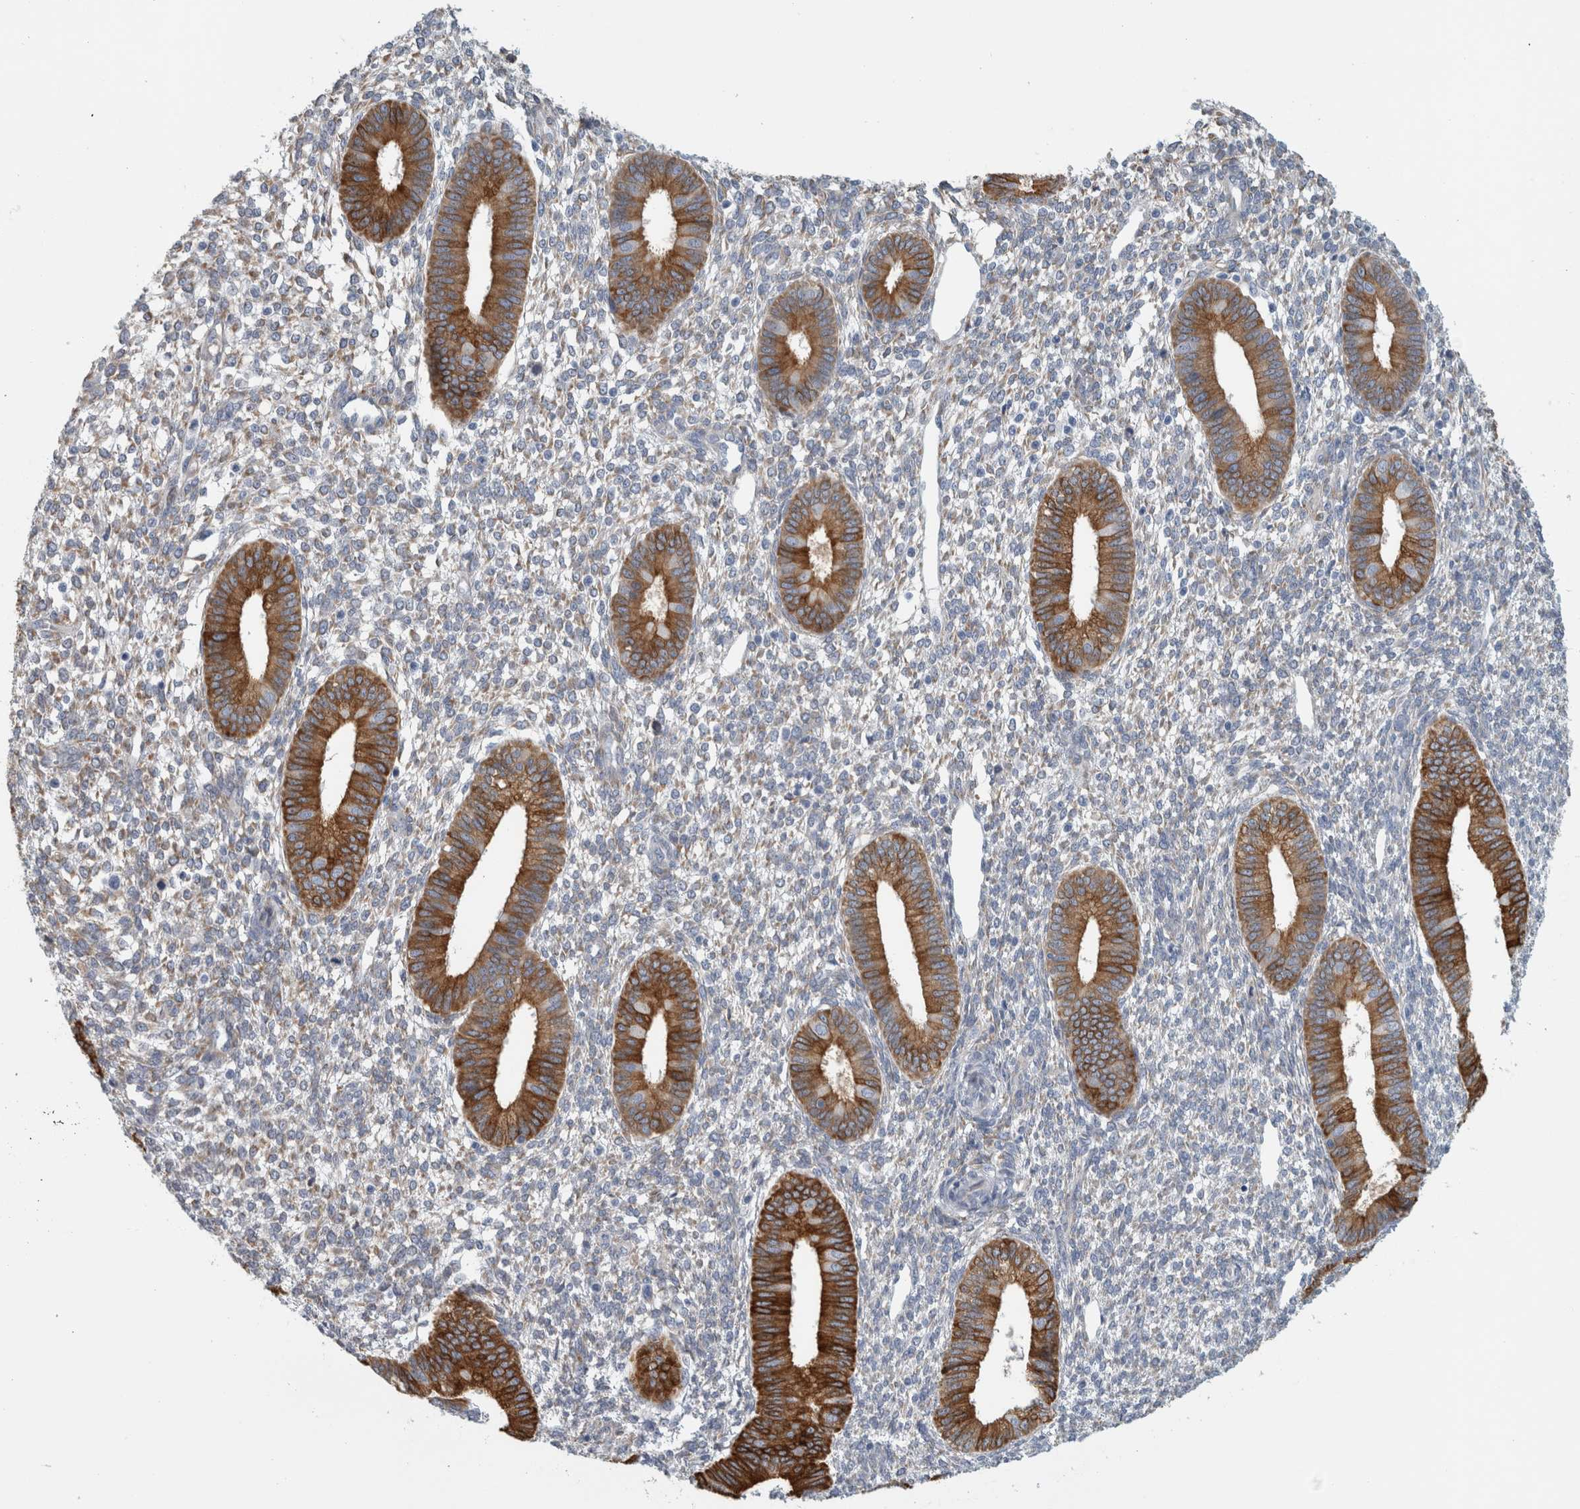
{"staining": {"intensity": "weak", "quantity": "<25%", "location": "cytoplasmic/membranous"}, "tissue": "endometrium", "cell_type": "Cells in endometrial stroma", "image_type": "normal", "snomed": [{"axis": "morphology", "description": "Normal tissue, NOS"}, {"axis": "topography", "description": "Endometrium"}], "caption": "High power microscopy micrograph of an IHC micrograph of normal endometrium, revealing no significant expression in cells in endometrial stroma.", "gene": "B3GNT3", "patient": {"sex": "female", "age": 46}}